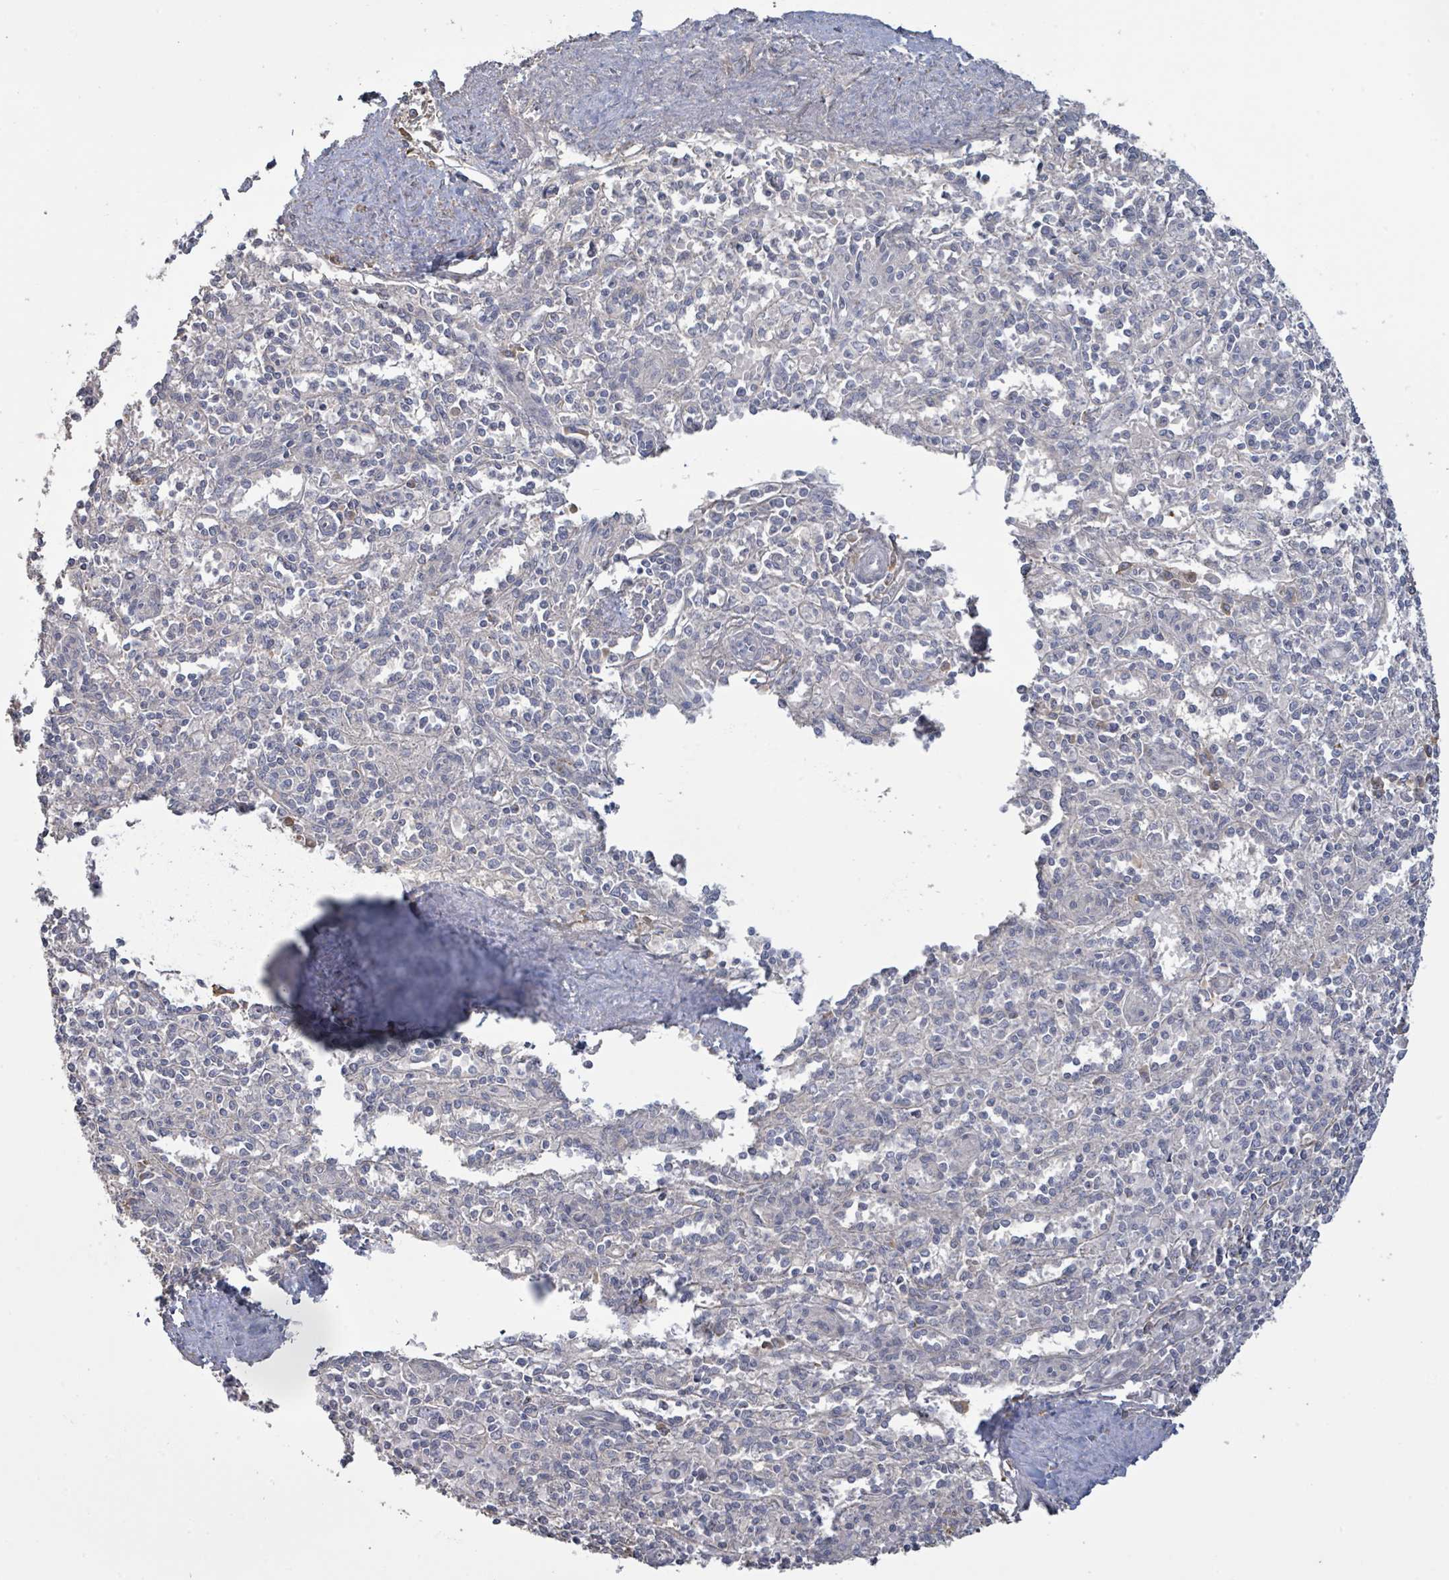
{"staining": {"intensity": "negative", "quantity": "none", "location": "none"}, "tissue": "spleen", "cell_type": "Cells in red pulp", "image_type": "normal", "snomed": [{"axis": "morphology", "description": "Normal tissue, NOS"}, {"axis": "topography", "description": "Spleen"}], "caption": "Immunohistochemistry histopathology image of normal spleen: spleen stained with DAB (3,3'-diaminobenzidine) exhibits no significant protein positivity in cells in red pulp.", "gene": "KCNS2", "patient": {"sex": "female", "age": 70}}